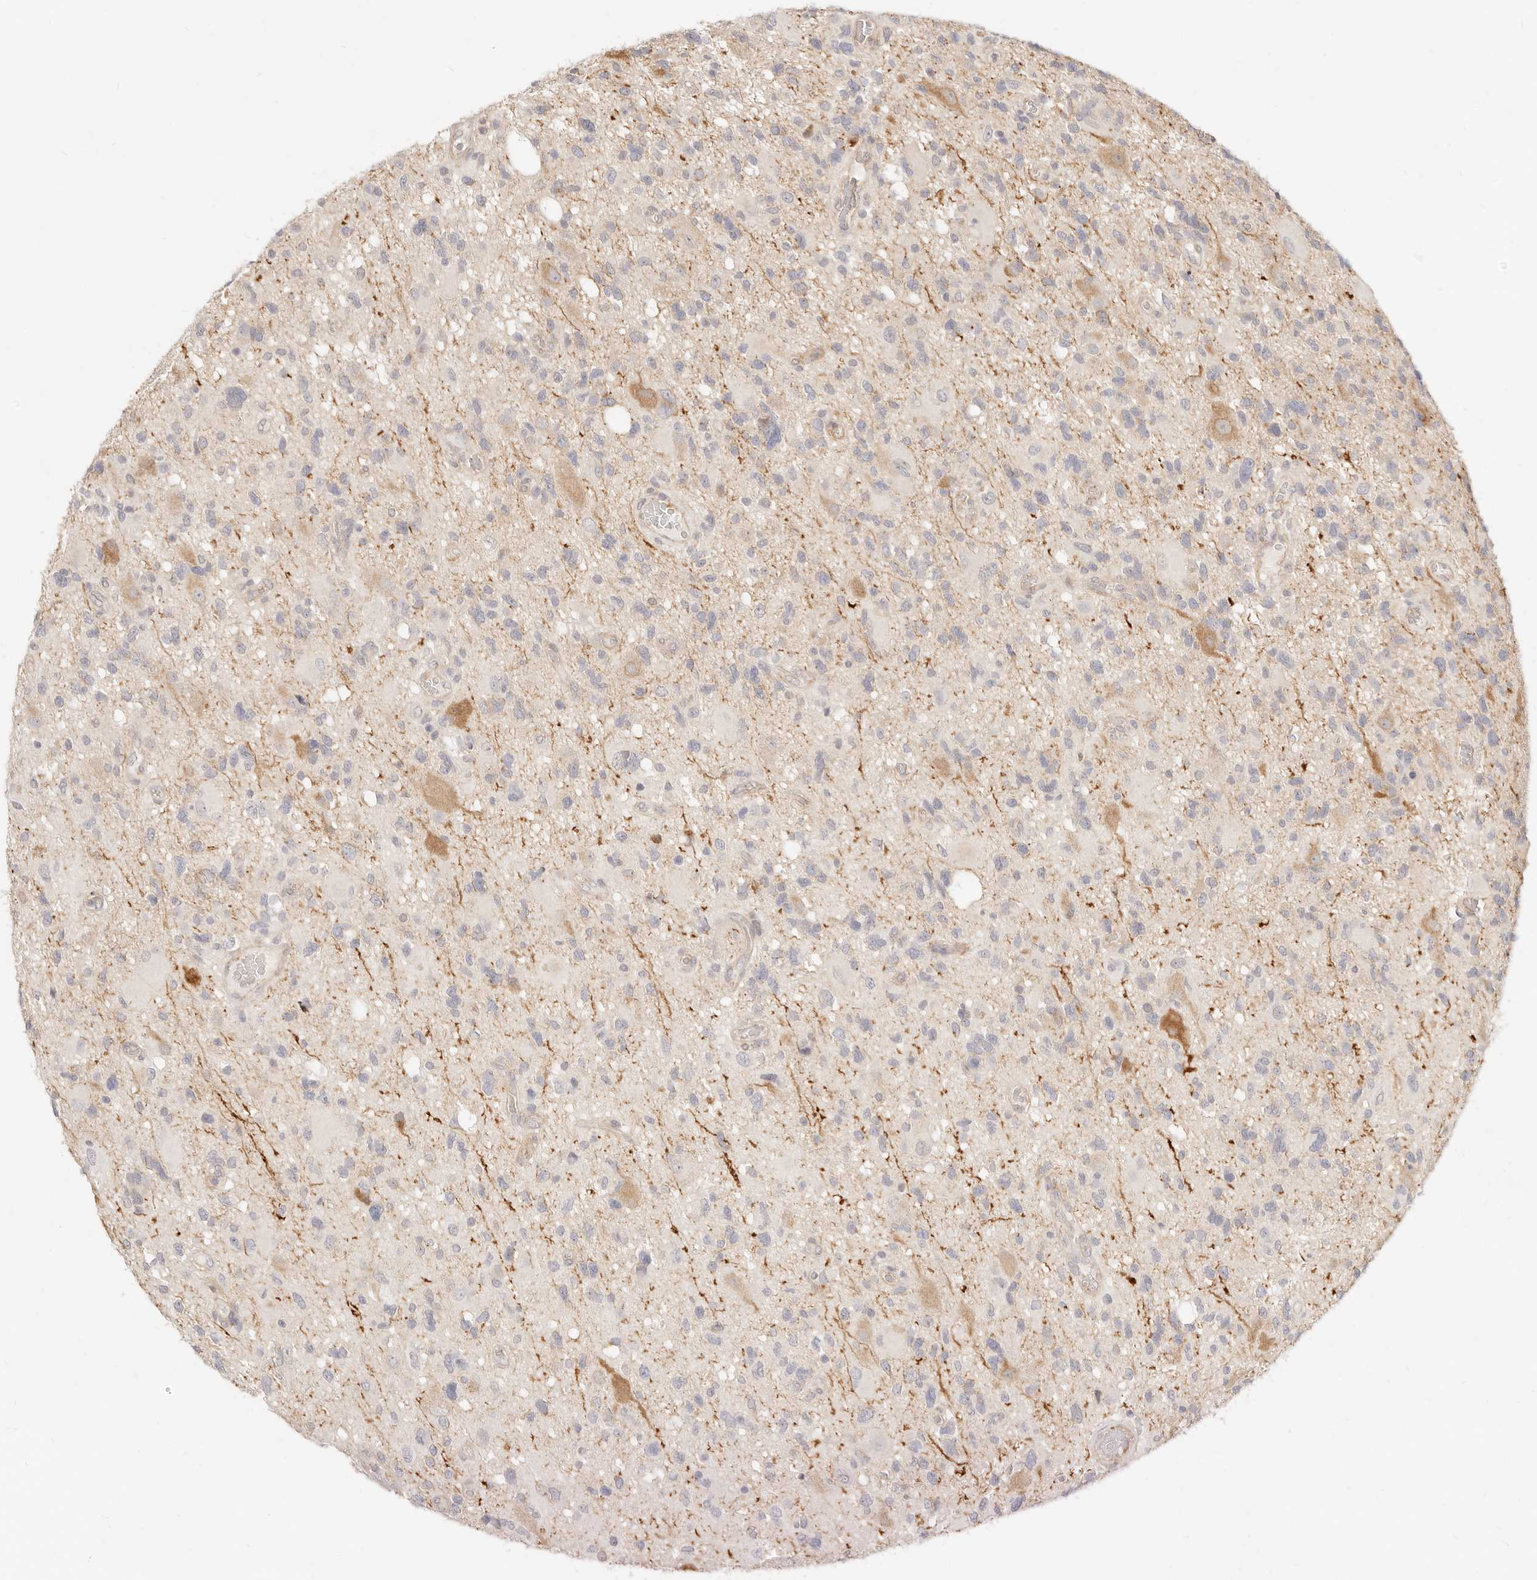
{"staining": {"intensity": "weak", "quantity": "<25%", "location": "cytoplasmic/membranous"}, "tissue": "glioma", "cell_type": "Tumor cells", "image_type": "cancer", "snomed": [{"axis": "morphology", "description": "Glioma, malignant, High grade"}, {"axis": "topography", "description": "Brain"}], "caption": "Glioma stained for a protein using IHC displays no positivity tumor cells.", "gene": "UBXN10", "patient": {"sex": "male", "age": 33}}